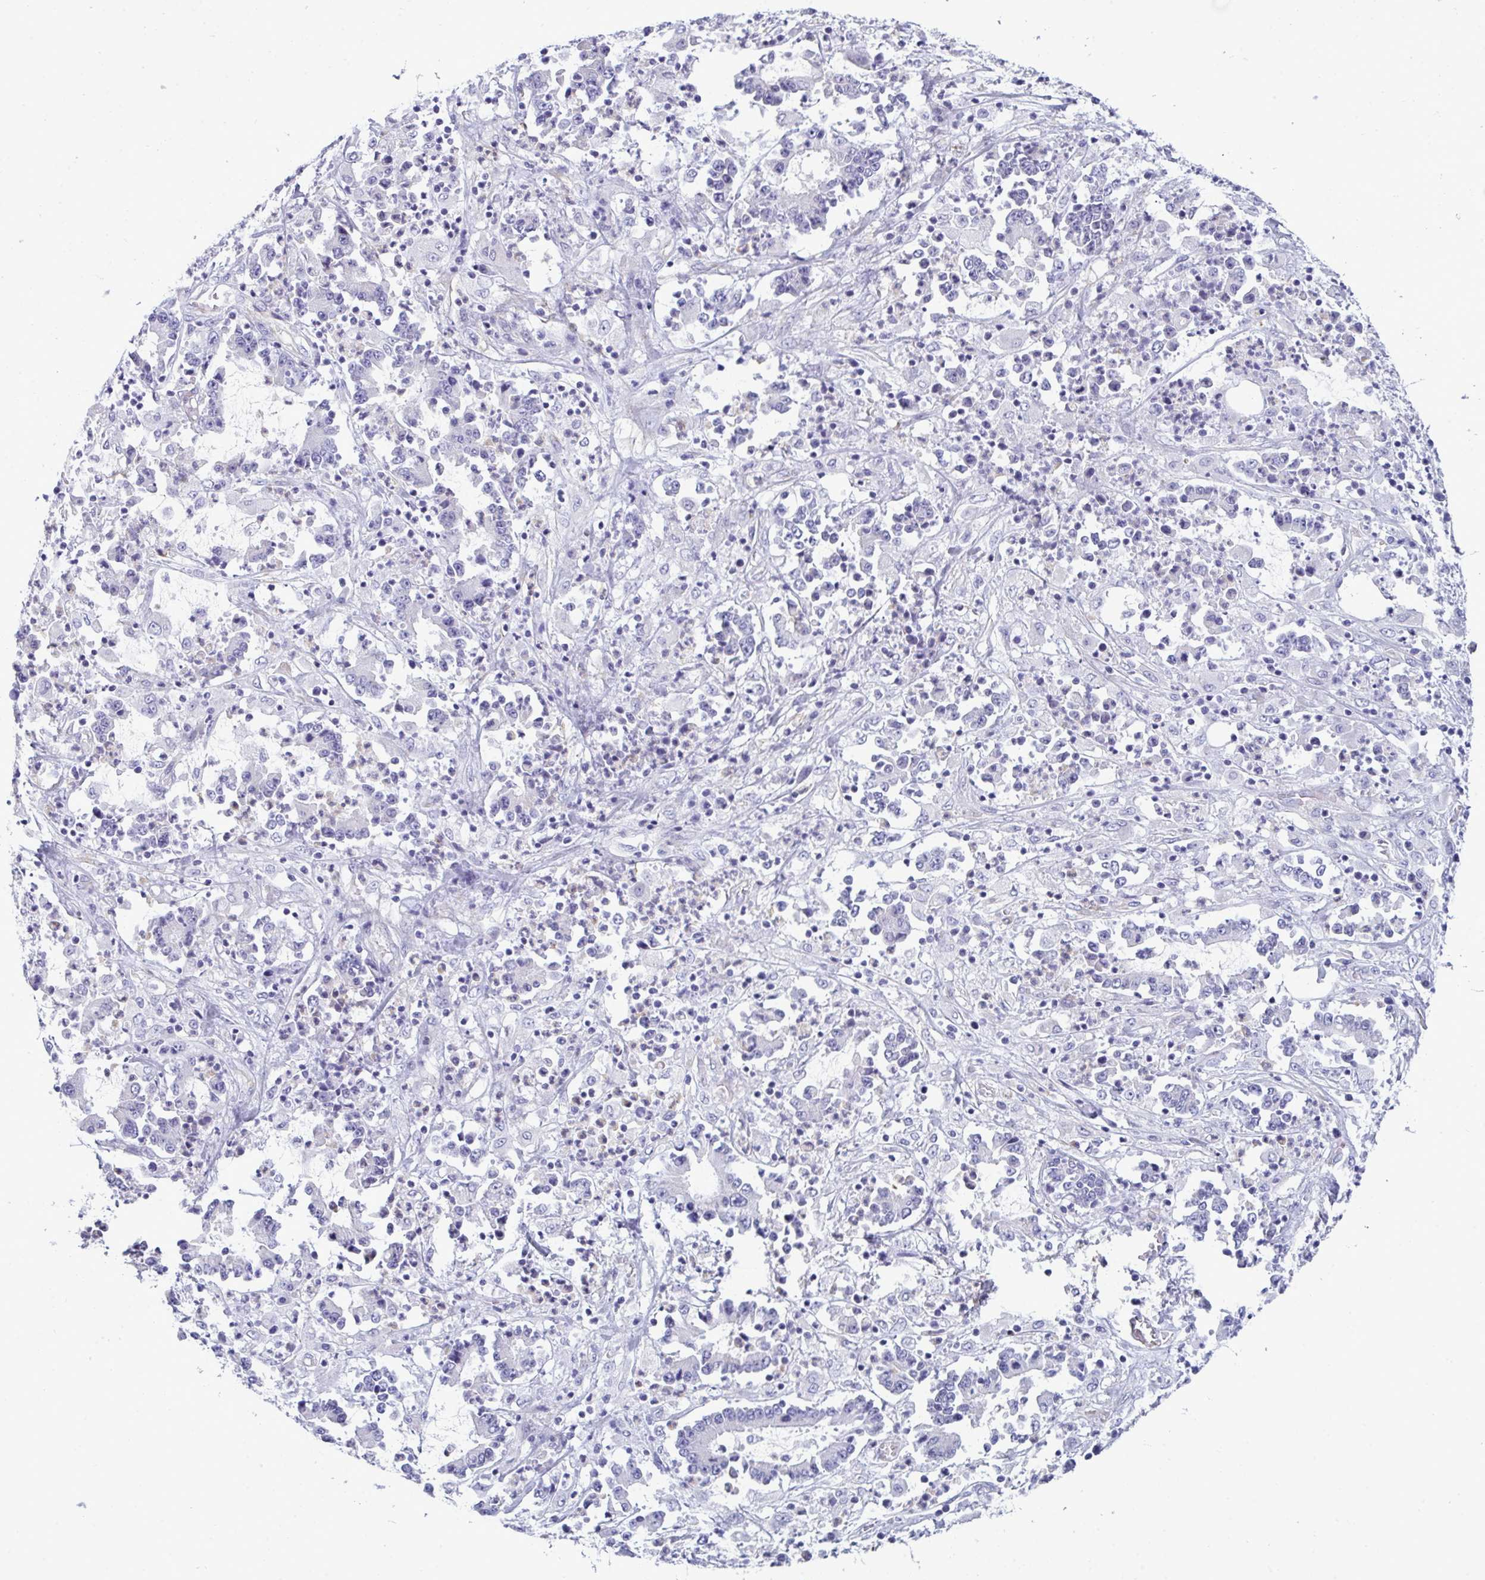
{"staining": {"intensity": "negative", "quantity": "none", "location": "none"}, "tissue": "stomach cancer", "cell_type": "Tumor cells", "image_type": "cancer", "snomed": [{"axis": "morphology", "description": "Adenocarcinoma, NOS"}, {"axis": "topography", "description": "Stomach, upper"}], "caption": "Tumor cells show no significant positivity in stomach cancer.", "gene": "MYH10", "patient": {"sex": "male", "age": 68}}